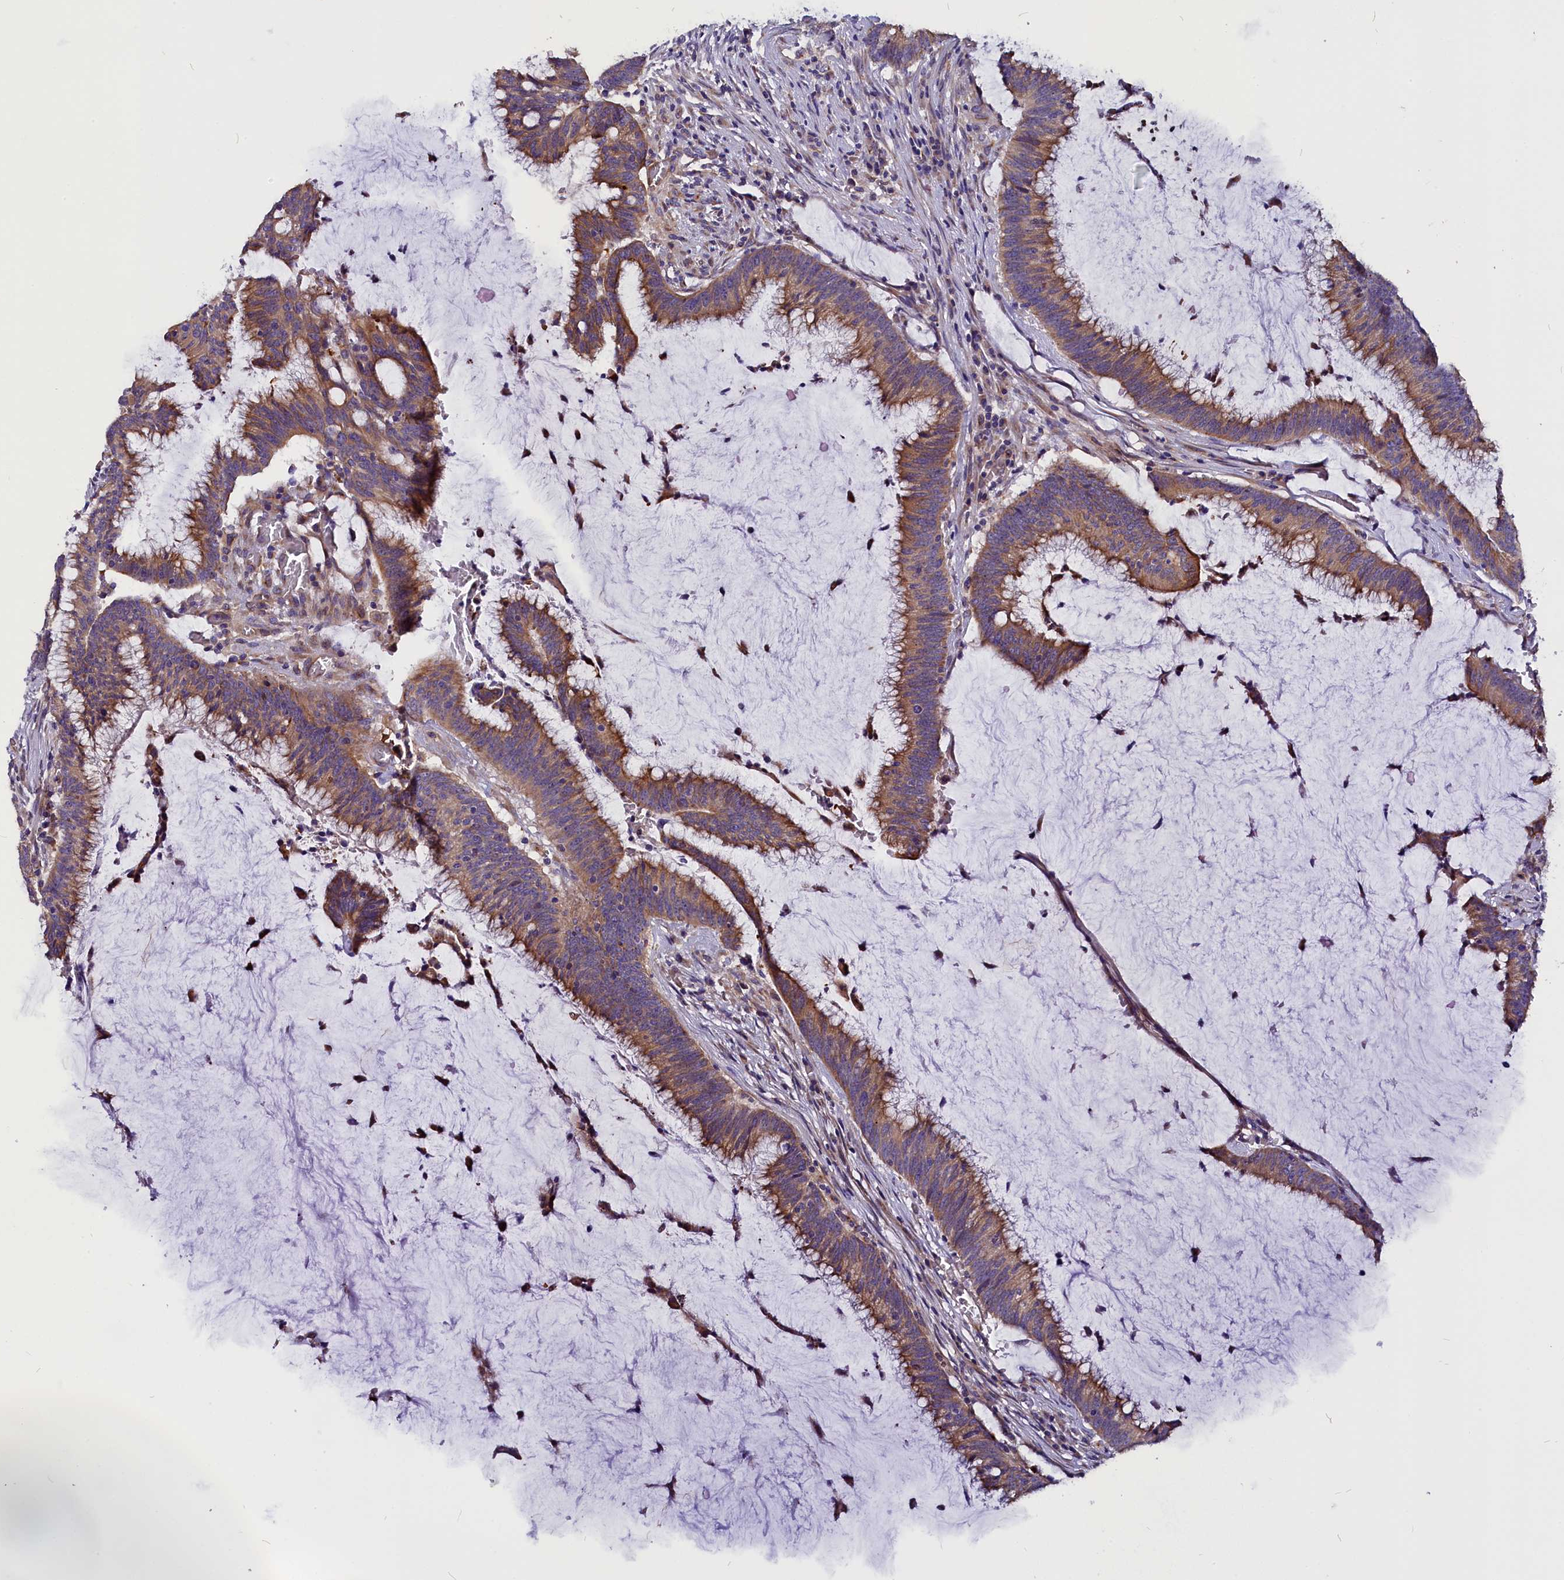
{"staining": {"intensity": "moderate", "quantity": ">75%", "location": "cytoplasmic/membranous"}, "tissue": "colorectal cancer", "cell_type": "Tumor cells", "image_type": "cancer", "snomed": [{"axis": "morphology", "description": "Adenocarcinoma, NOS"}, {"axis": "topography", "description": "Rectum"}], "caption": "Colorectal cancer stained with IHC shows moderate cytoplasmic/membranous staining in approximately >75% of tumor cells. The staining was performed using DAB, with brown indicating positive protein expression. Nuclei are stained blue with hematoxylin.", "gene": "CEP170", "patient": {"sex": "female", "age": 77}}